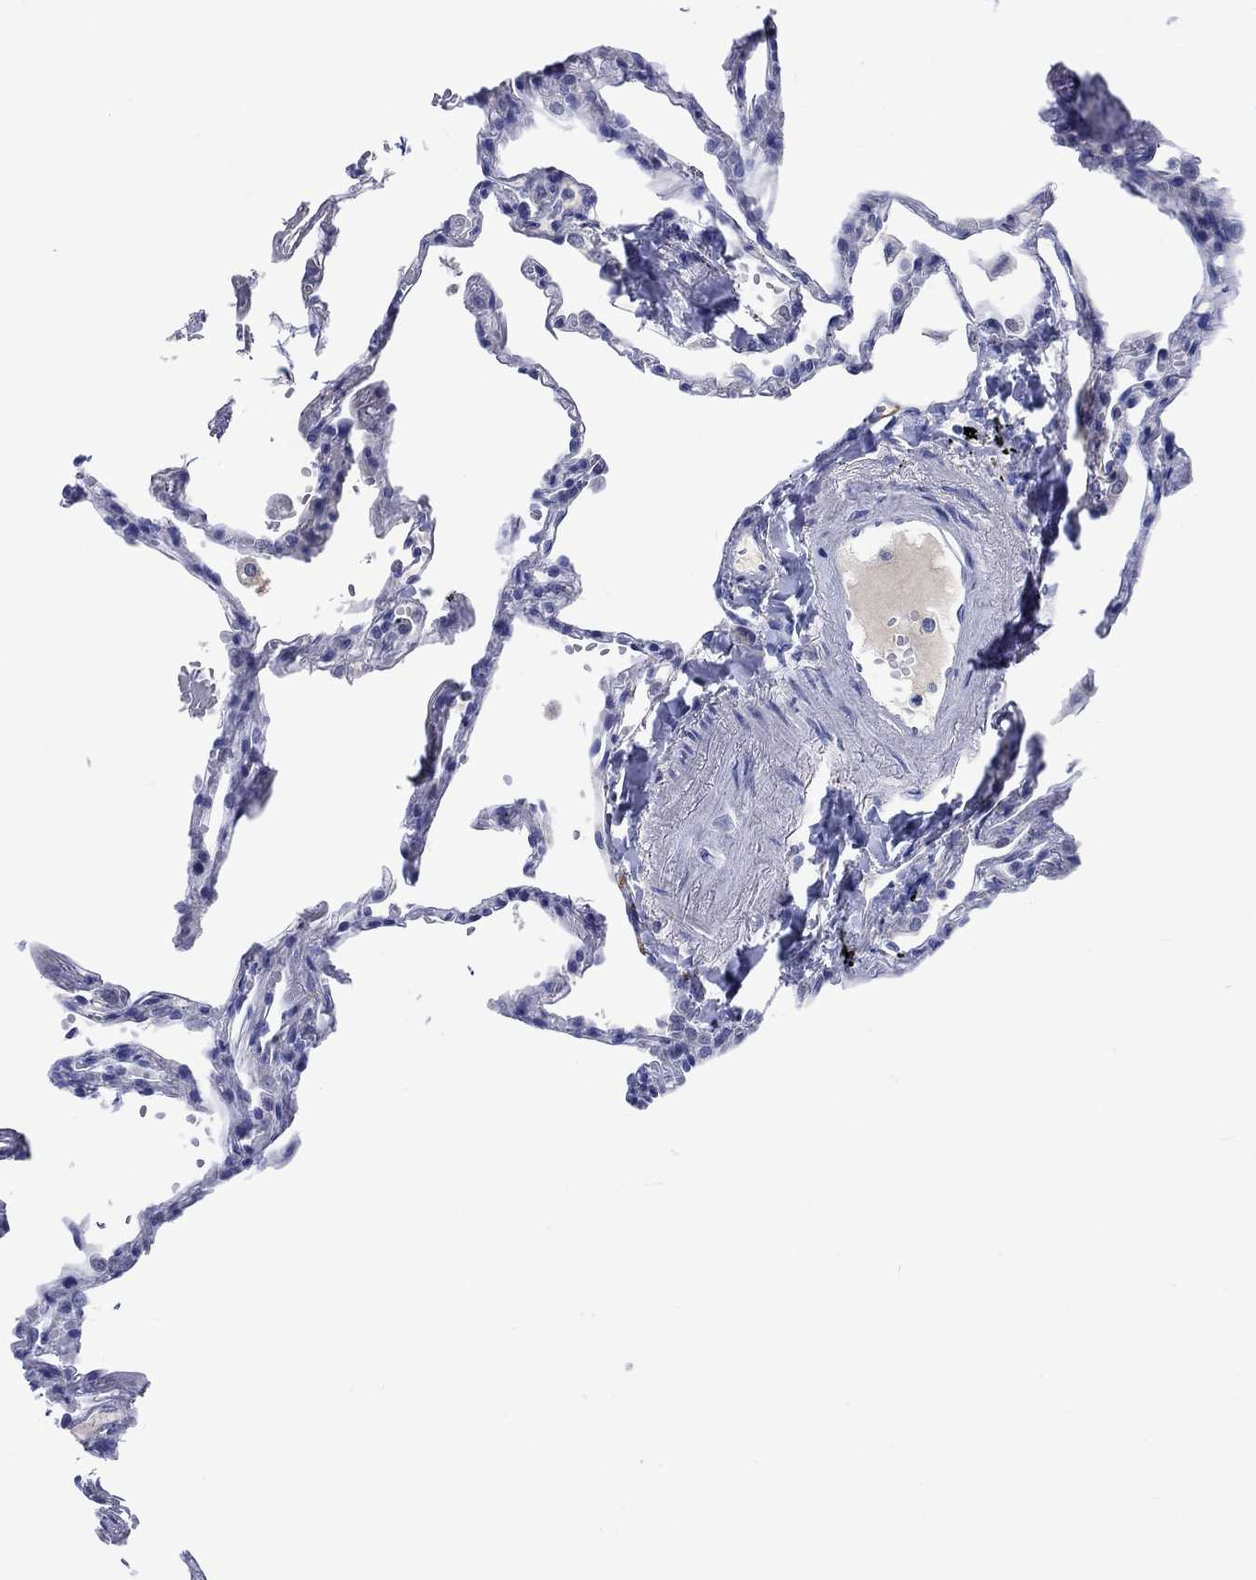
{"staining": {"intensity": "negative", "quantity": "none", "location": "none"}, "tissue": "lung", "cell_type": "Alveolar cells", "image_type": "normal", "snomed": [{"axis": "morphology", "description": "Normal tissue, NOS"}, {"axis": "topography", "description": "Lung"}], "caption": "Protein analysis of unremarkable lung shows no significant positivity in alveolar cells.", "gene": "CACNG3", "patient": {"sex": "male", "age": 78}}